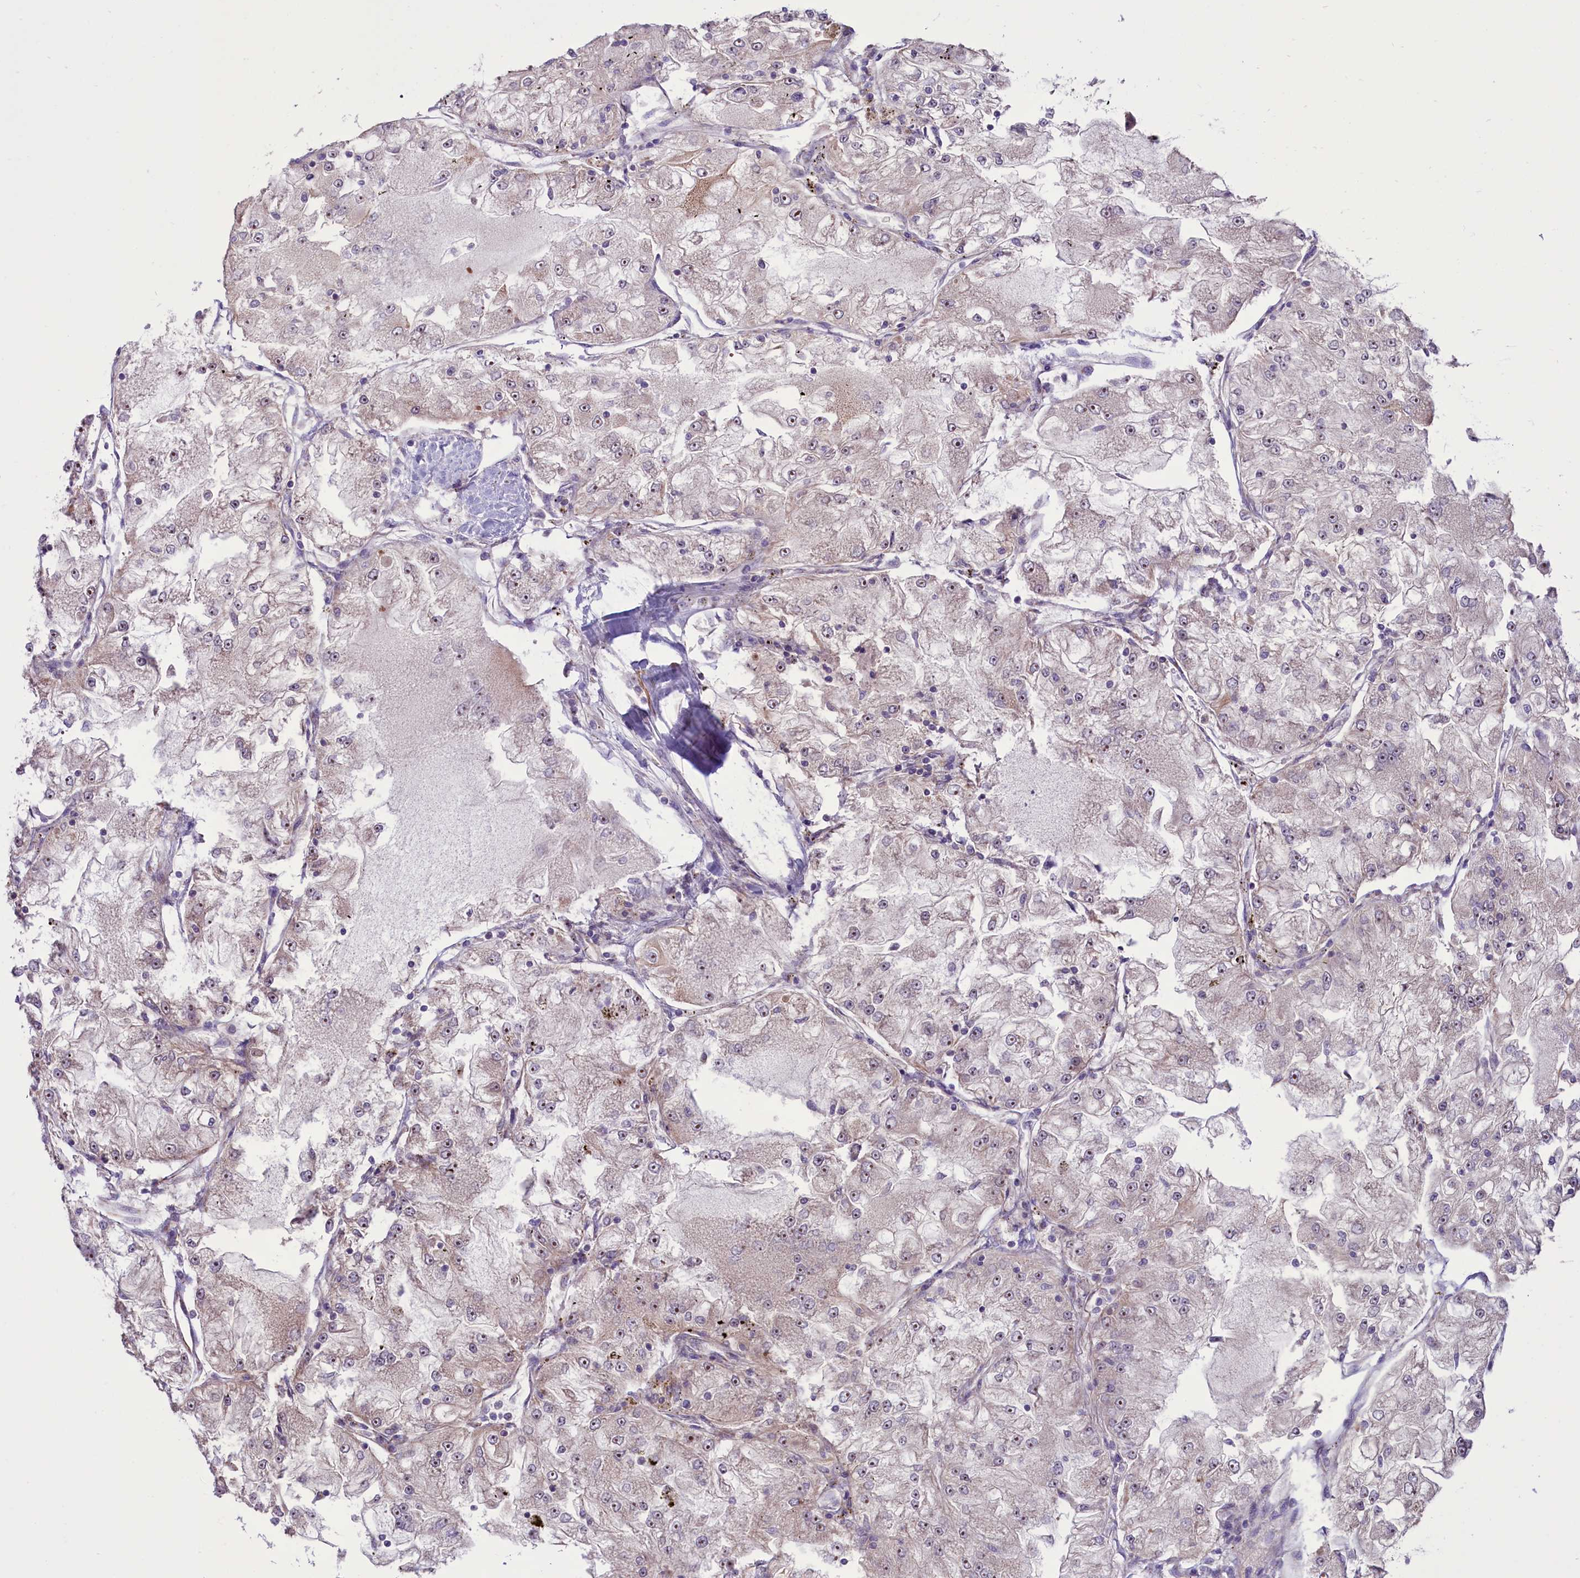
{"staining": {"intensity": "negative", "quantity": "none", "location": "none"}, "tissue": "renal cancer", "cell_type": "Tumor cells", "image_type": "cancer", "snomed": [{"axis": "morphology", "description": "Adenocarcinoma, NOS"}, {"axis": "topography", "description": "Kidney"}], "caption": "Immunohistochemistry of human renal cancer exhibits no positivity in tumor cells.", "gene": "GLRX5", "patient": {"sex": "female", "age": 72}}